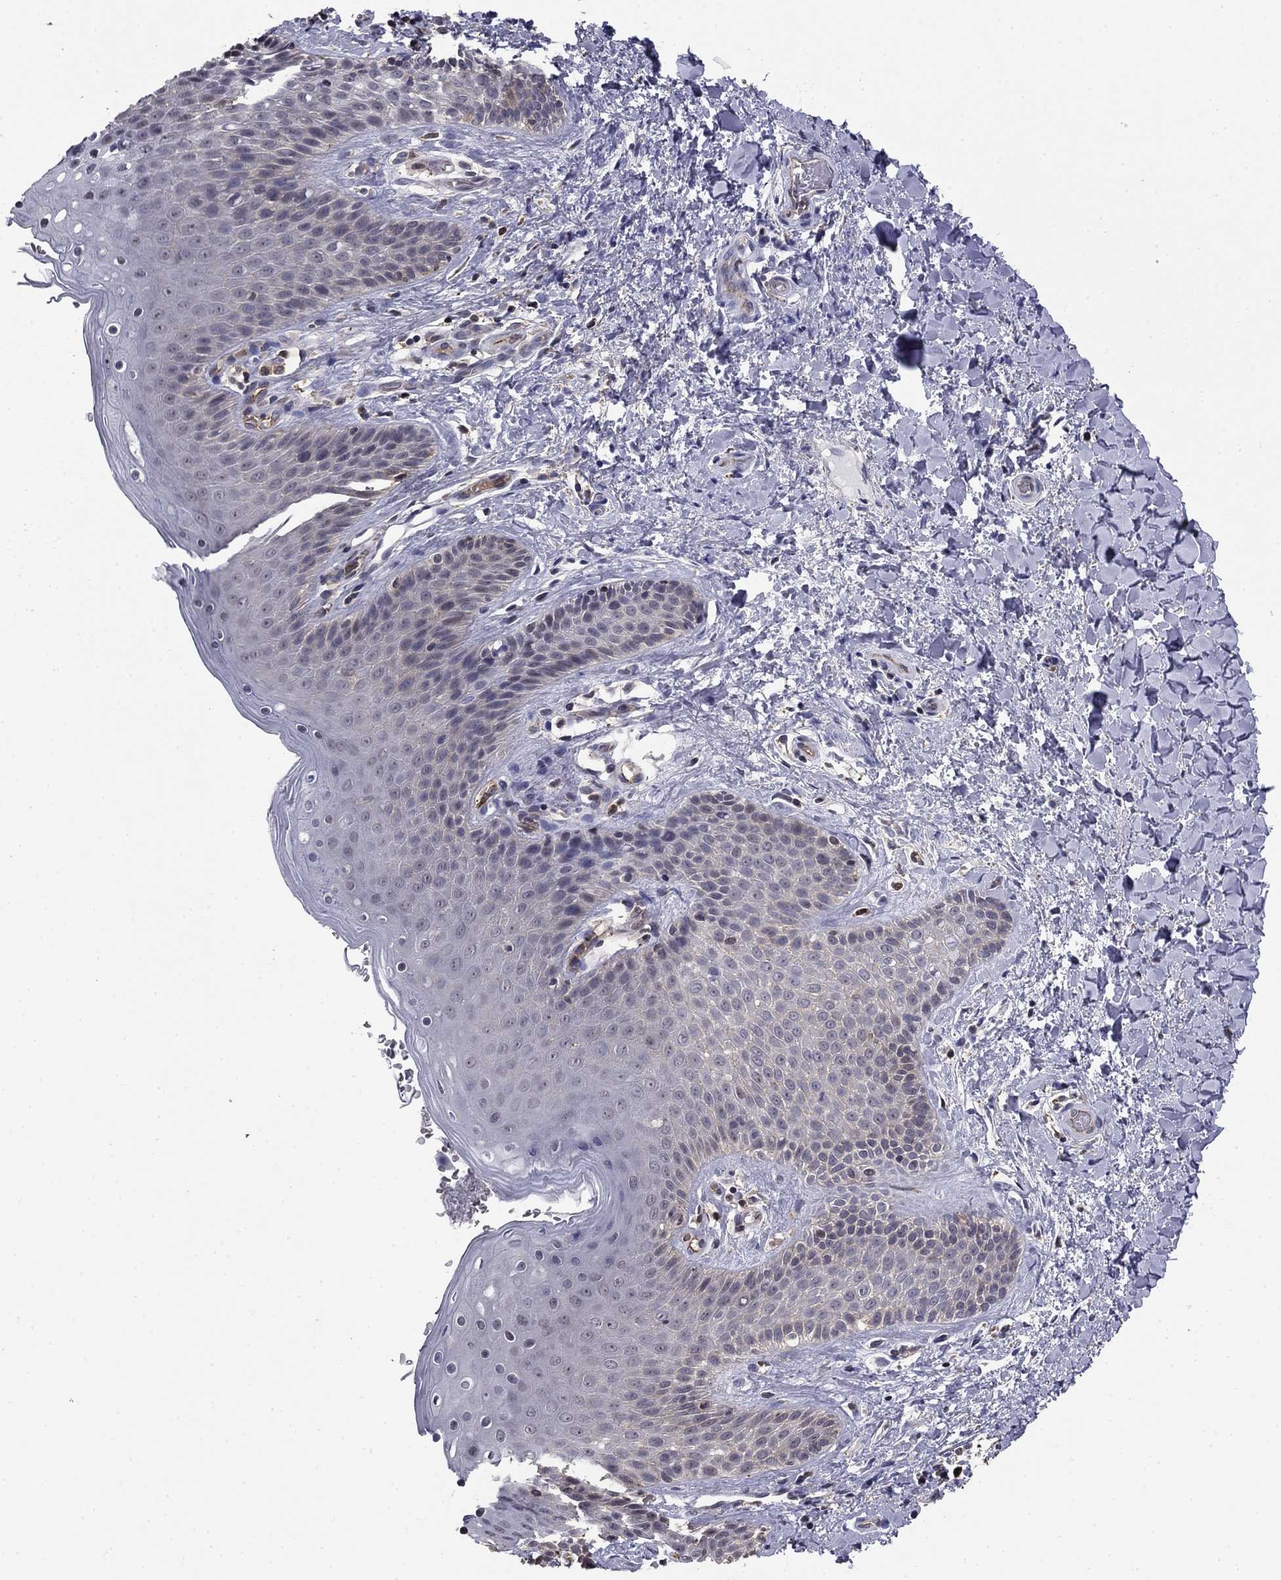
{"staining": {"intensity": "negative", "quantity": "none", "location": "none"}, "tissue": "skin", "cell_type": "Epidermal cells", "image_type": "normal", "snomed": [{"axis": "morphology", "description": "Normal tissue, NOS"}, {"axis": "topography", "description": "Anal"}], "caption": "Protein analysis of normal skin demonstrates no significant positivity in epidermal cells.", "gene": "PLCB2", "patient": {"sex": "male", "age": 36}}